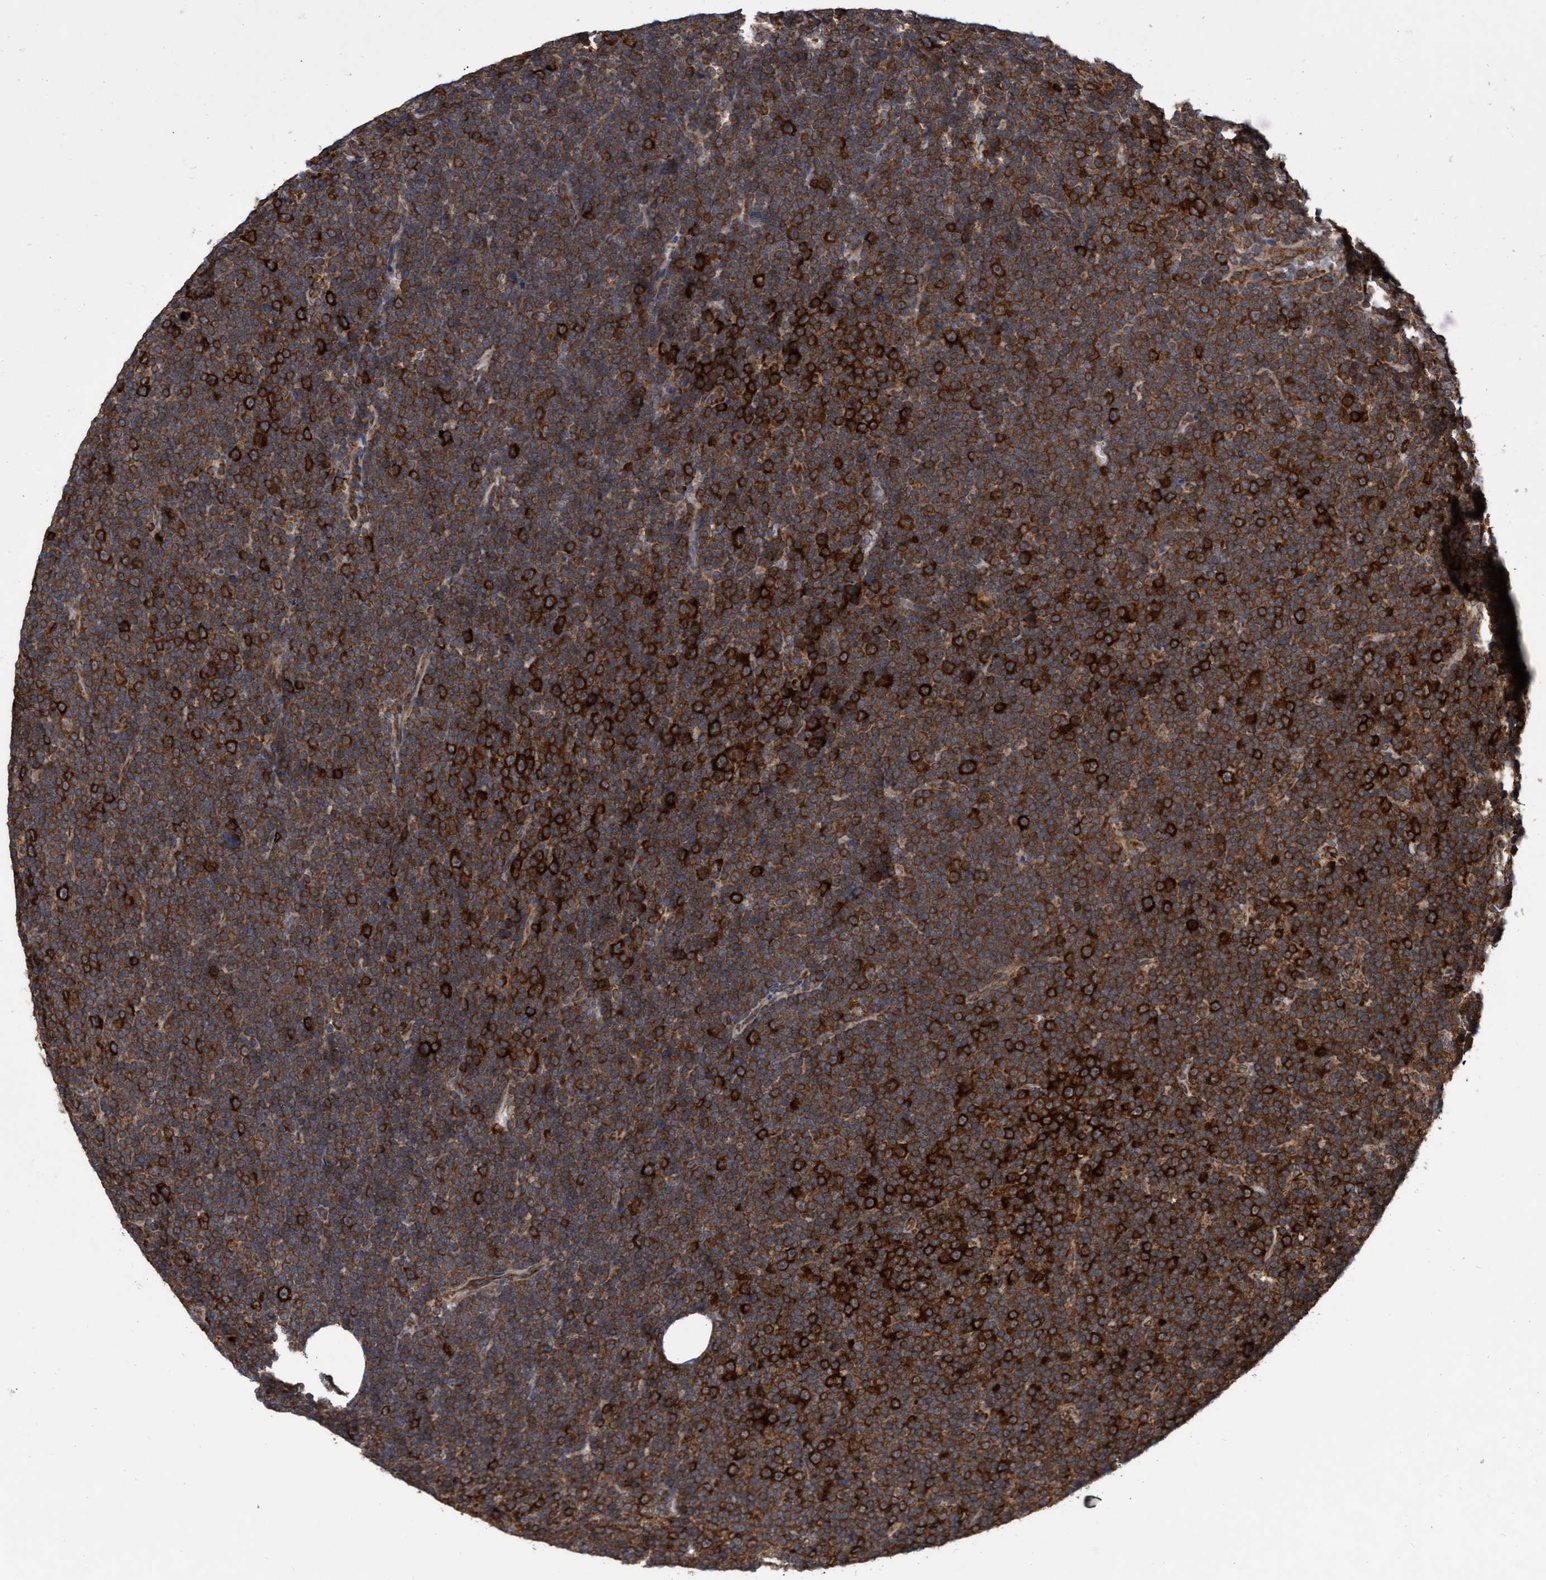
{"staining": {"intensity": "strong", "quantity": ">75%", "location": "cytoplasmic/membranous"}, "tissue": "lymphoma", "cell_type": "Tumor cells", "image_type": "cancer", "snomed": [{"axis": "morphology", "description": "Malignant lymphoma, non-Hodgkin's type, Low grade"}, {"axis": "topography", "description": "Lymph node"}], "caption": "Immunohistochemistry (IHC) image of neoplastic tissue: malignant lymphoma, non-Hodgkin's type (low-grade) stained using immunohistochemistry exhibits high levels of strong protein expression localized specifically in the cytoplasmic/membranous of tumor cells, appearing as a cytoplasmic/membranous brown color.", "gene": "ABCF2", "patient": {"sex": "female", "age": 67}}